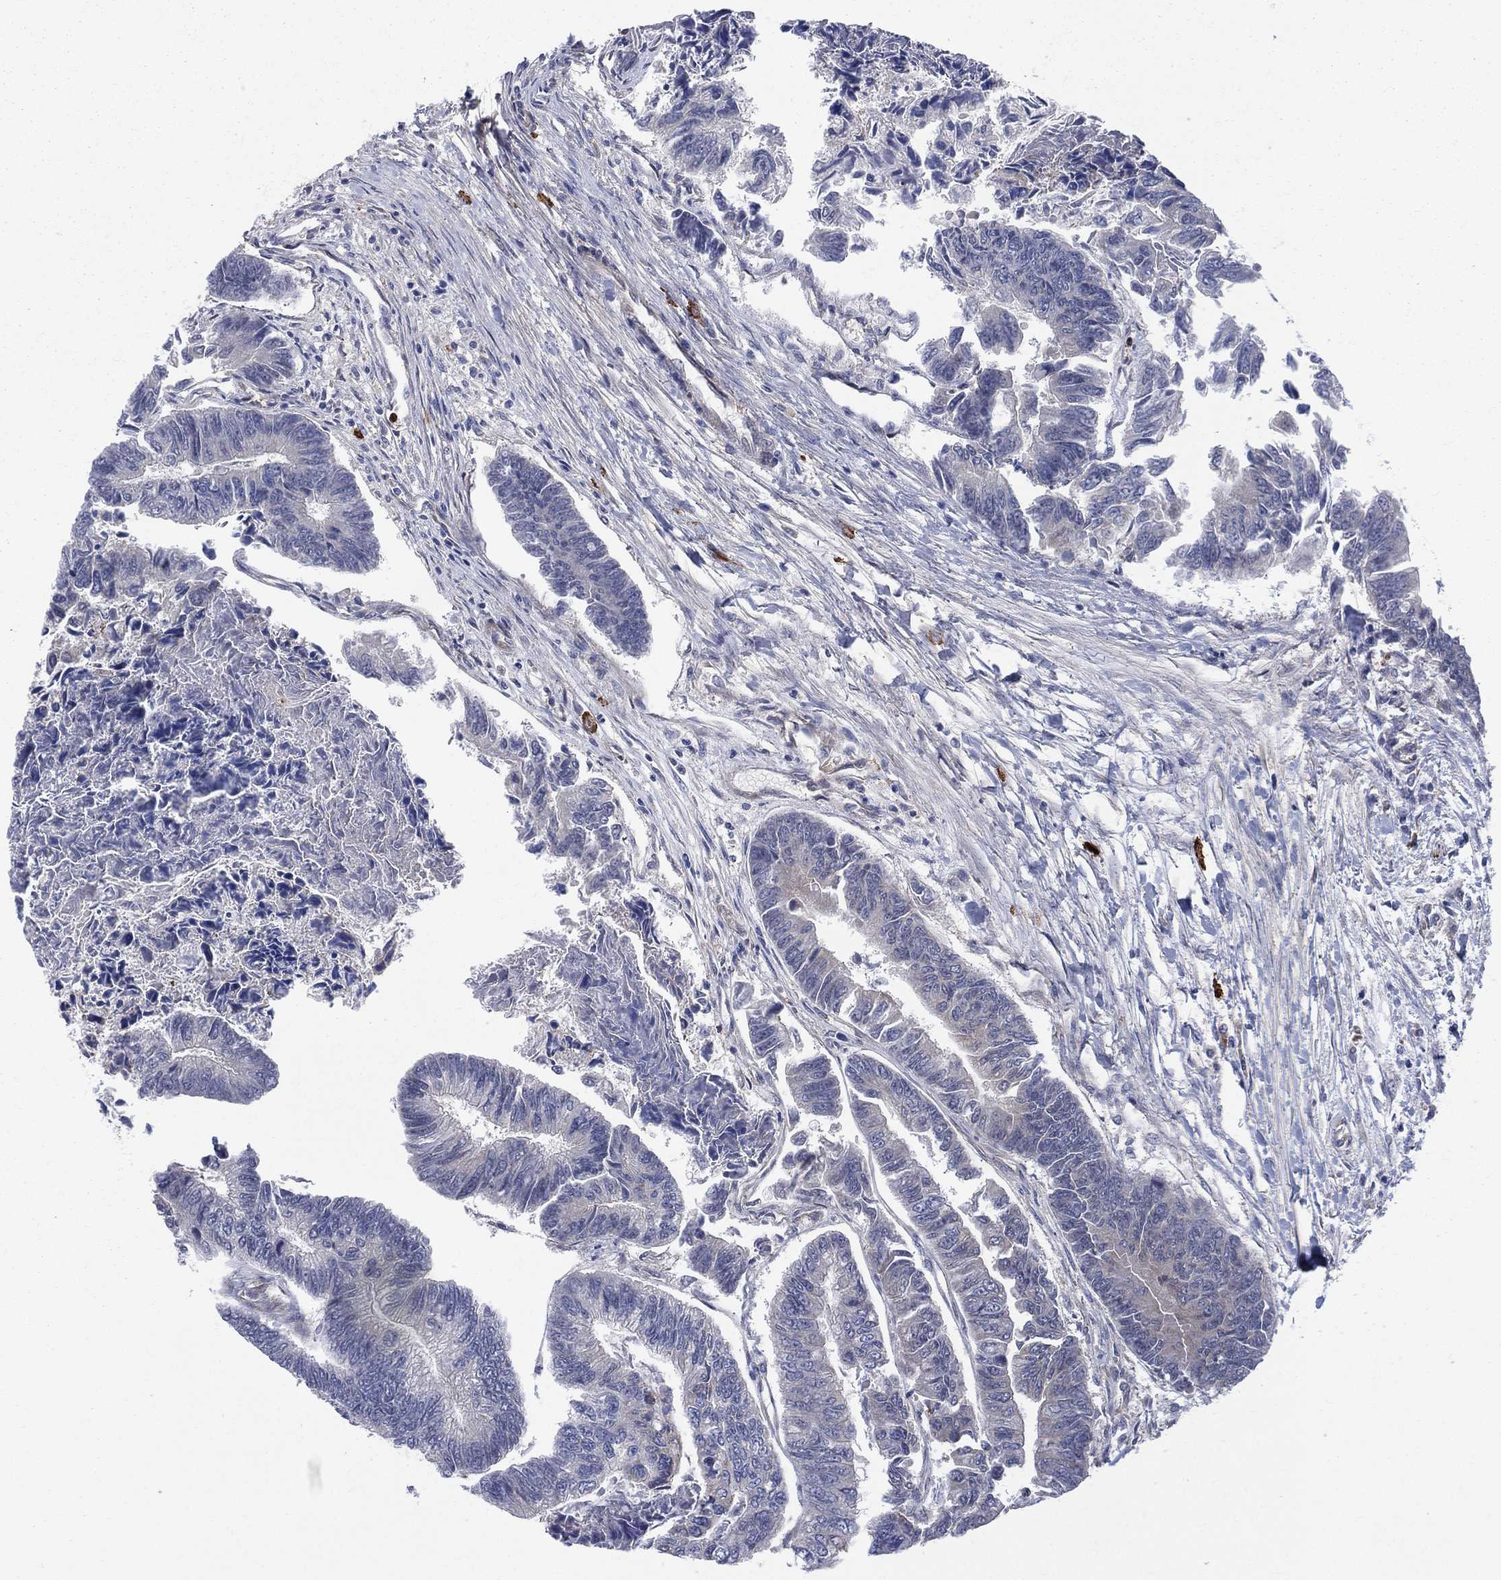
{"staining": {"intensity": "negative", "quantity": "none", "location": "none"}, "tissue": "colorectal cancer", "cell_type": "Tumor cells", "image_type": "cancer", "snomed": [{"axis": "morphology", "description": "Adenocarcinoma, NOS"}, {"axis": "topography", "description": "Colon"}], "caption": "Immunohistochemistry image of neoplastic tissue: adenocarcinoma (colorectal) stained with DAB (3,3'-diaminobenzidine) exhibits no significant protein expression in tumor cells. (Brightfield microscopy of DAB immunohistochemistry at high magnification).", "gene": "CCDC159", "patient": {"sex": "female", "age": 65}}